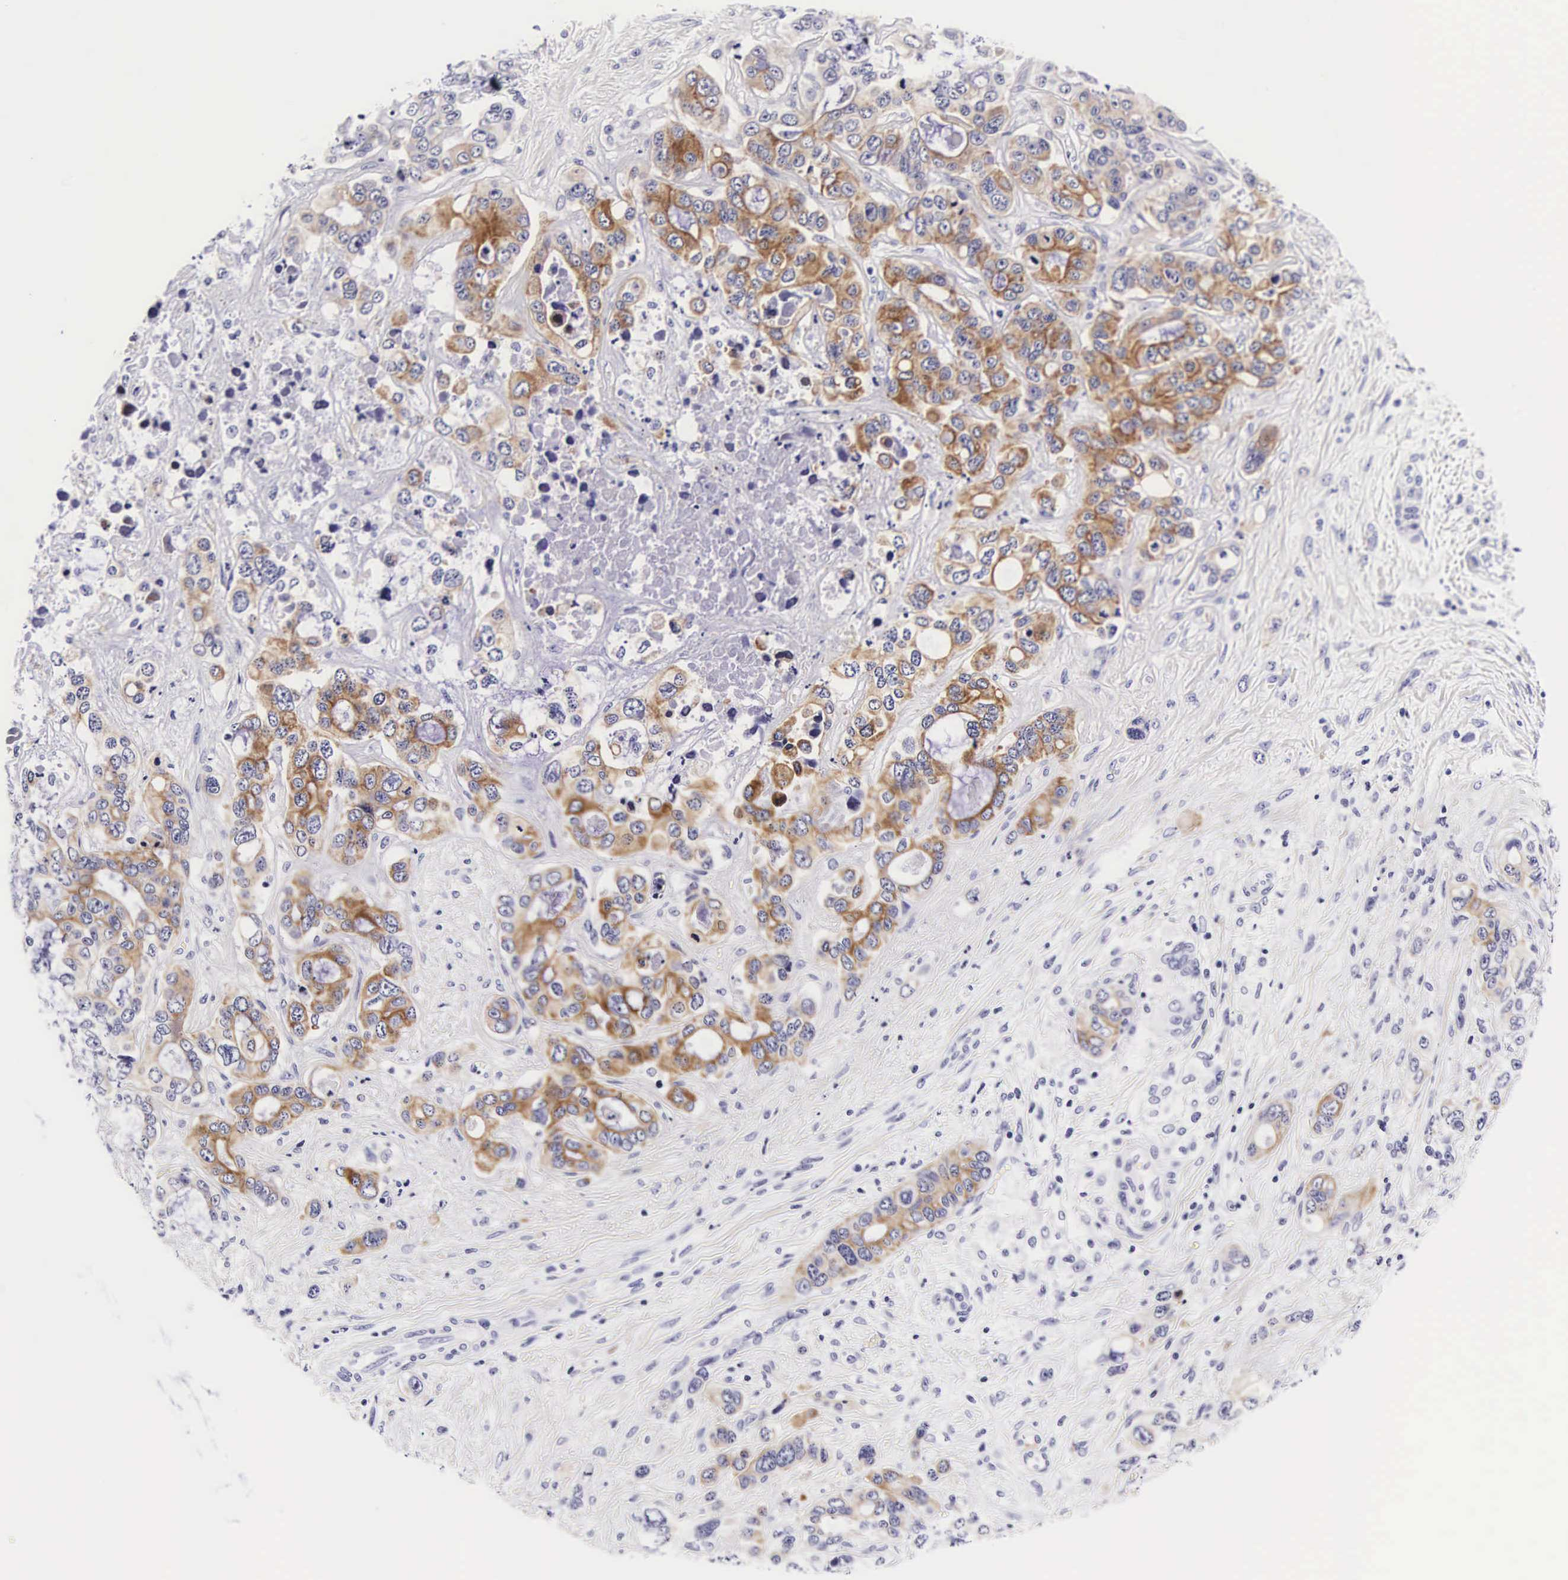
{"staining": {"intensity": "weak", "quantity": "25%-75%", "location": "cytoplasmic/membranous"}, "tissue": "liver cancer", "cell_type": "Tumor cells", "image_type": "cancer", "snomed": [{"axis": "morphology", "description": "Cholangiocarcinoma"}, {"axis": "topography", "description": "Liver"}], "caption": "This histopathology image reveals immunohistochemistry (IHC) staining of human cholangiocarcinoma (liver), with low weak cytoplasmic/membranous expression in about 25%-75% of tumor cells.", "gene": "UPRT", "patient": {"sex": "female", "age": 79}}